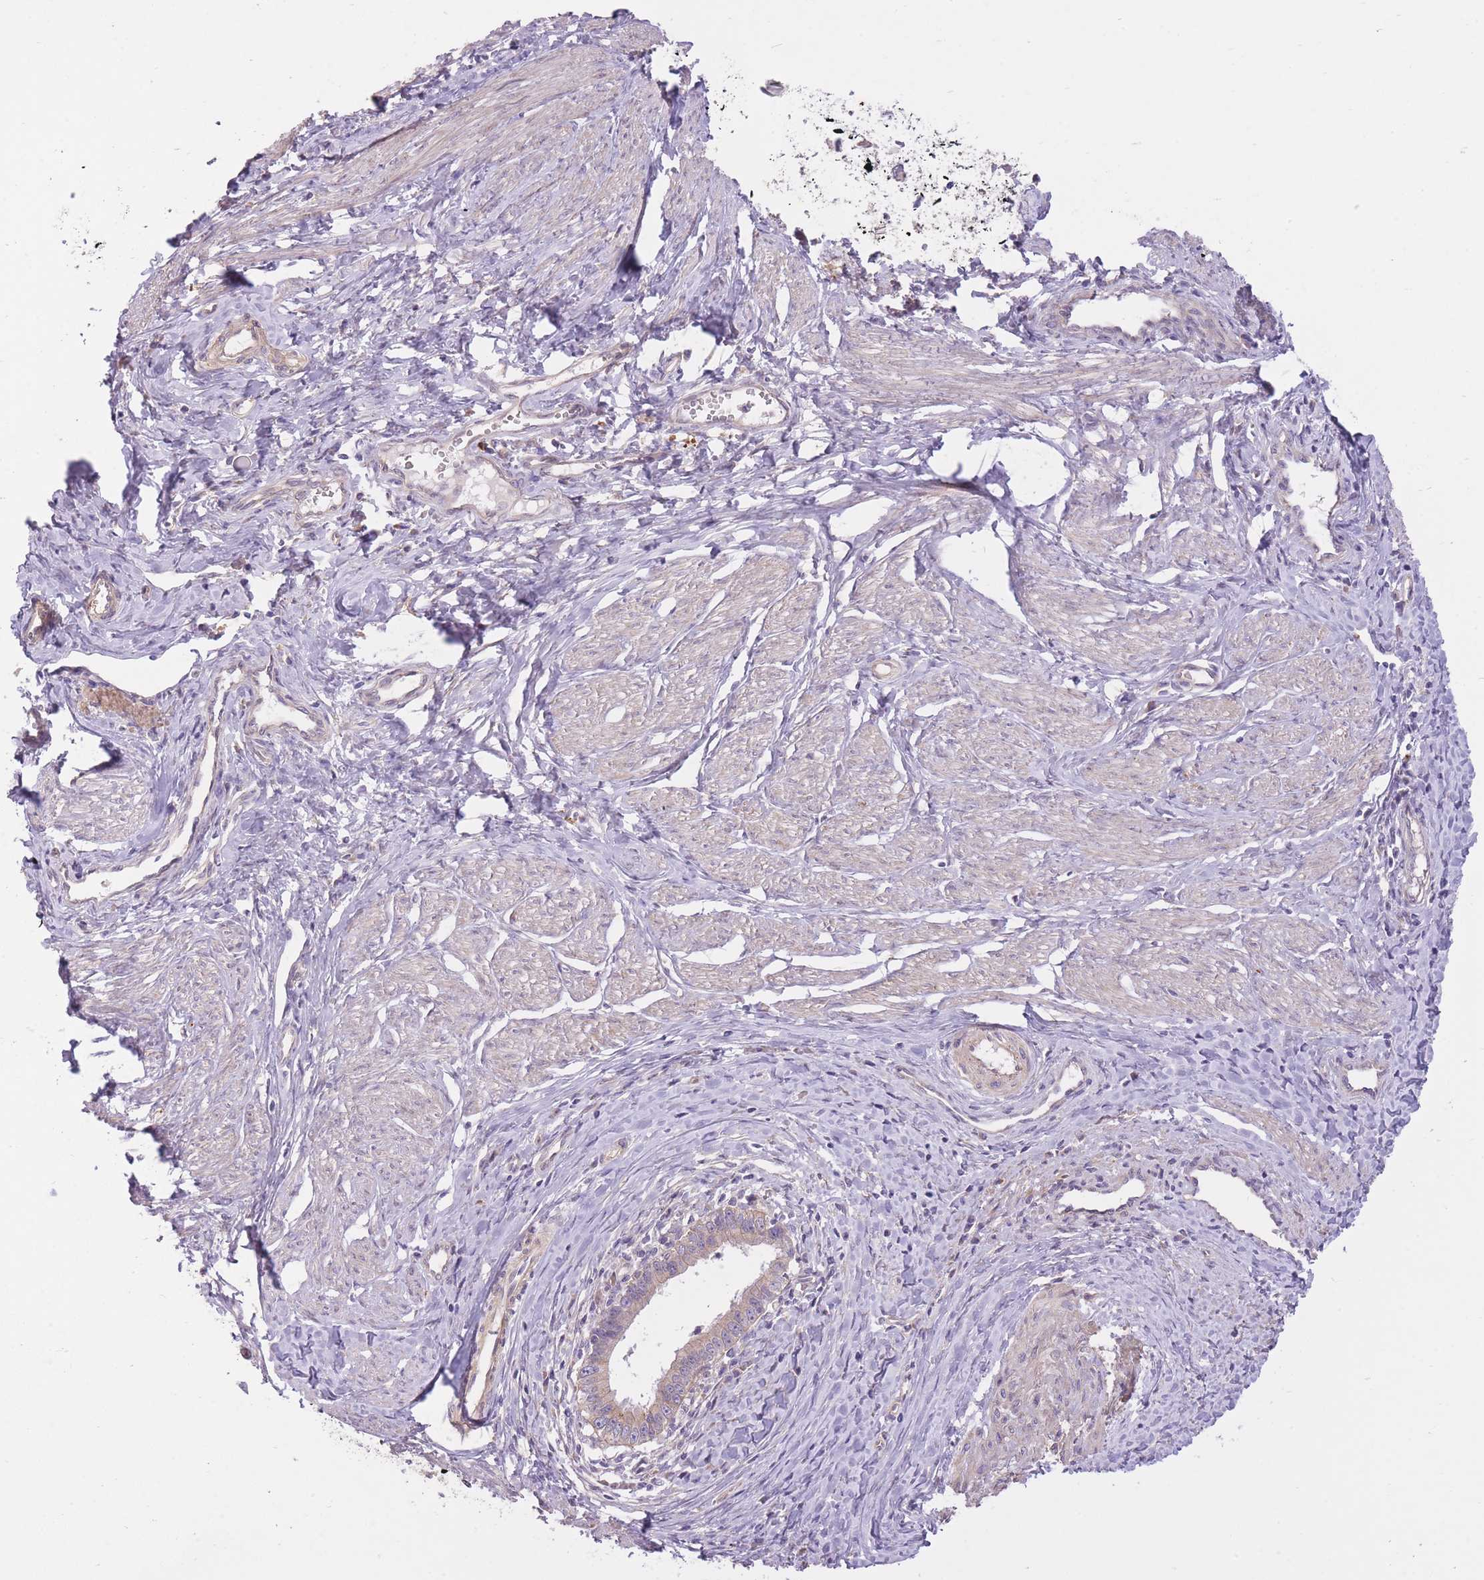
{"staining": {"intensity": "weak", "quantity": "<25%", "location": "cytoplasmic/membranous"}, "tissue": "cervical cancer", "cell_type": "Tumor cells", "image_type": "cancer", "snomed": [{"axis": "morphology", "description": "Adenocarcinoma, NOS"}, {"axis": "topography", "description": "Cervix"}], "caption": "A micrograph of cervical cancer (adenocarcinoma) stained for a protein demonstrates no brown staining in tumor cells.", "gene": "REV1", "patient": {"sex": "female", "age": 36}}